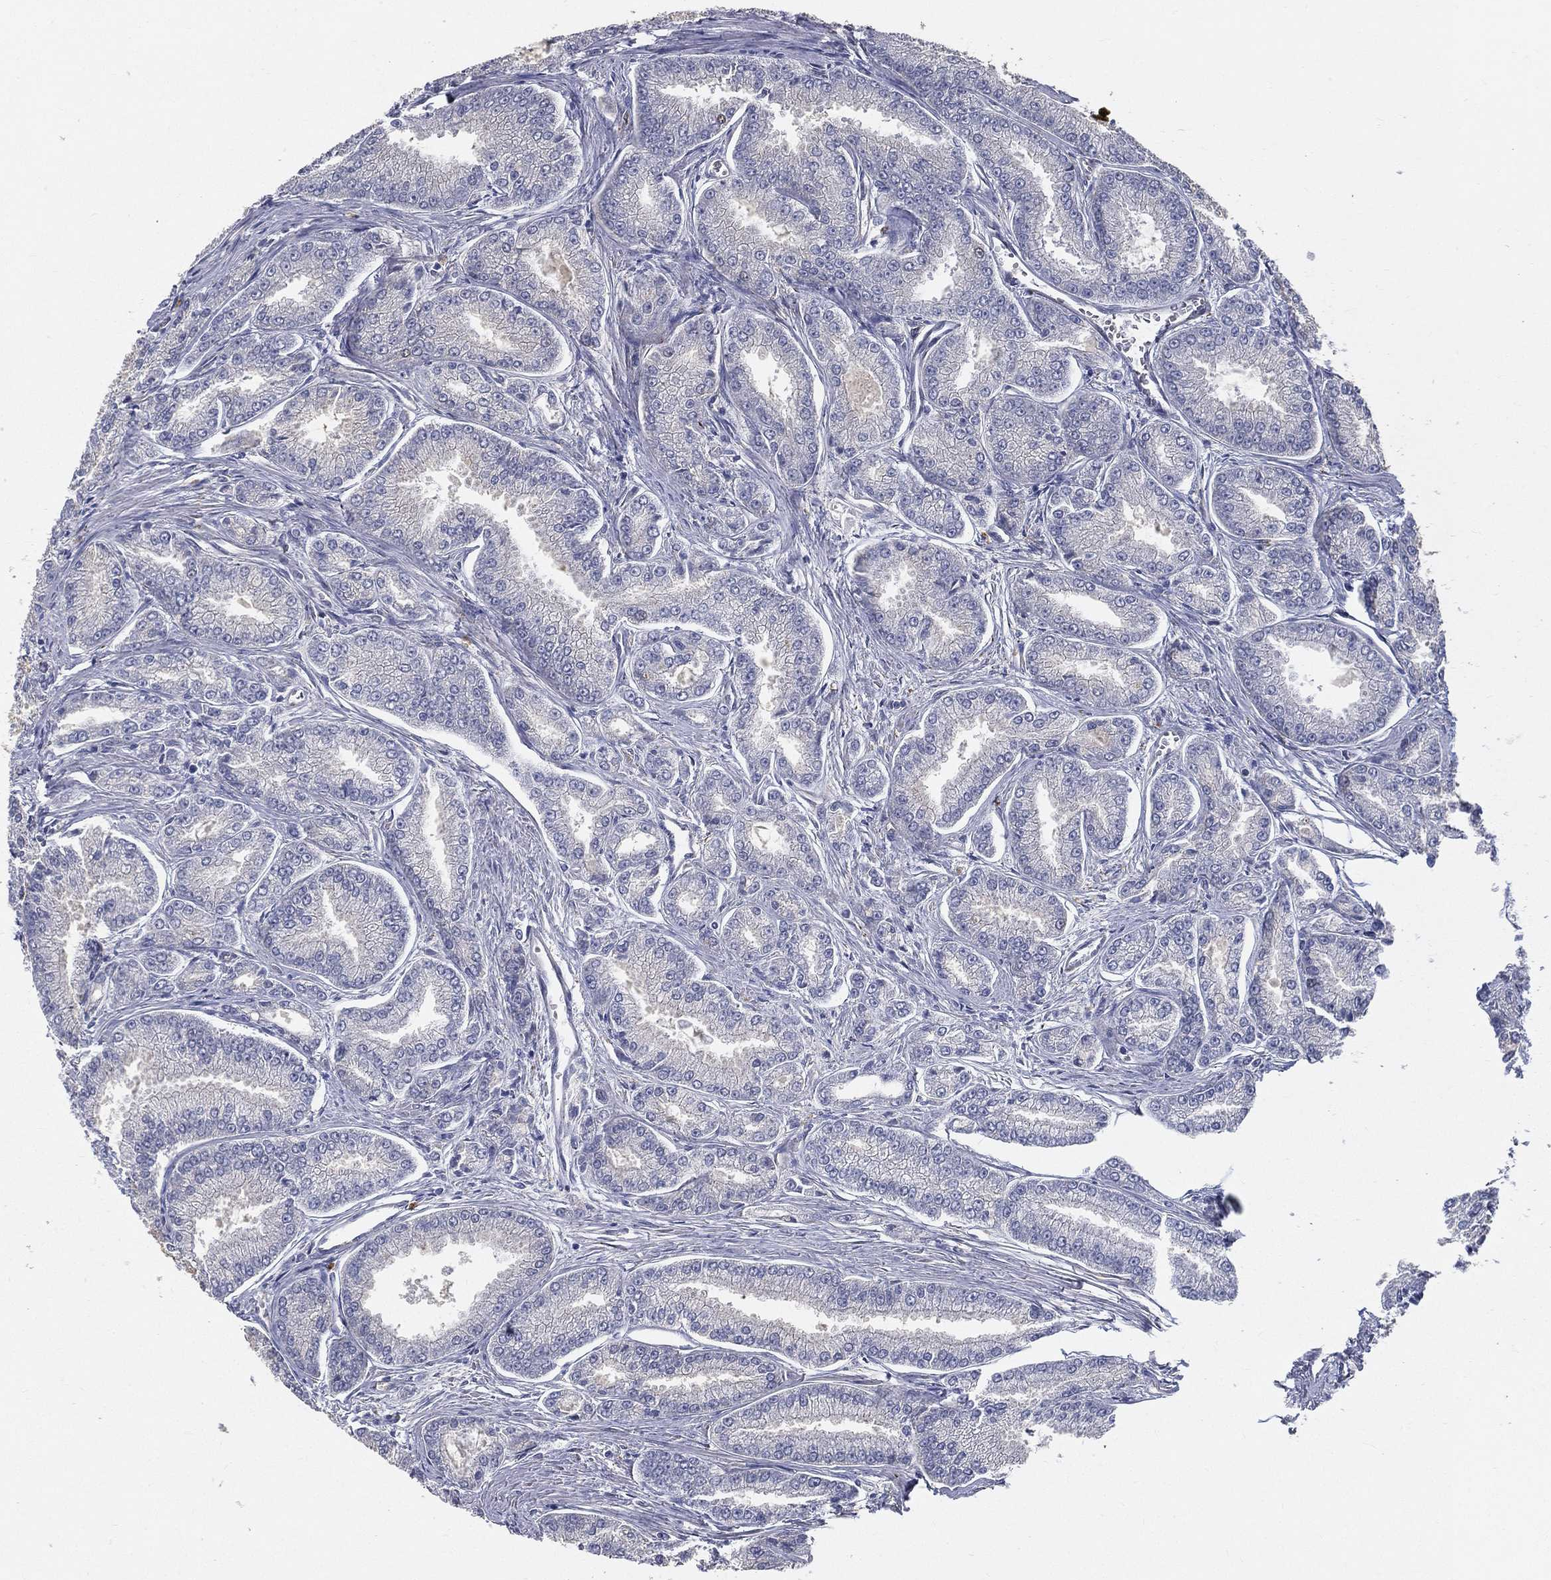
{"staining": {"intensity": "negative", "quantity": "none", "location": "none"}, "tissue": "prostate cancer", "cell_type": "Tumor cells", "image_type": "cancer", "snomed": [{"axis": "morphology", "description": "Adenocarcinoma, NOS"}, {"axis": "morphology", "description": "Adenocarcinoma, High grade"}, {"axis": "topography", "description": "Prostate"}], "caption": "Histopathology image shows no significant protein positivity in tumor cells of prostate cancer.", "gene": "LRRC56", "patient": {"sex": "male", "age": 70}}